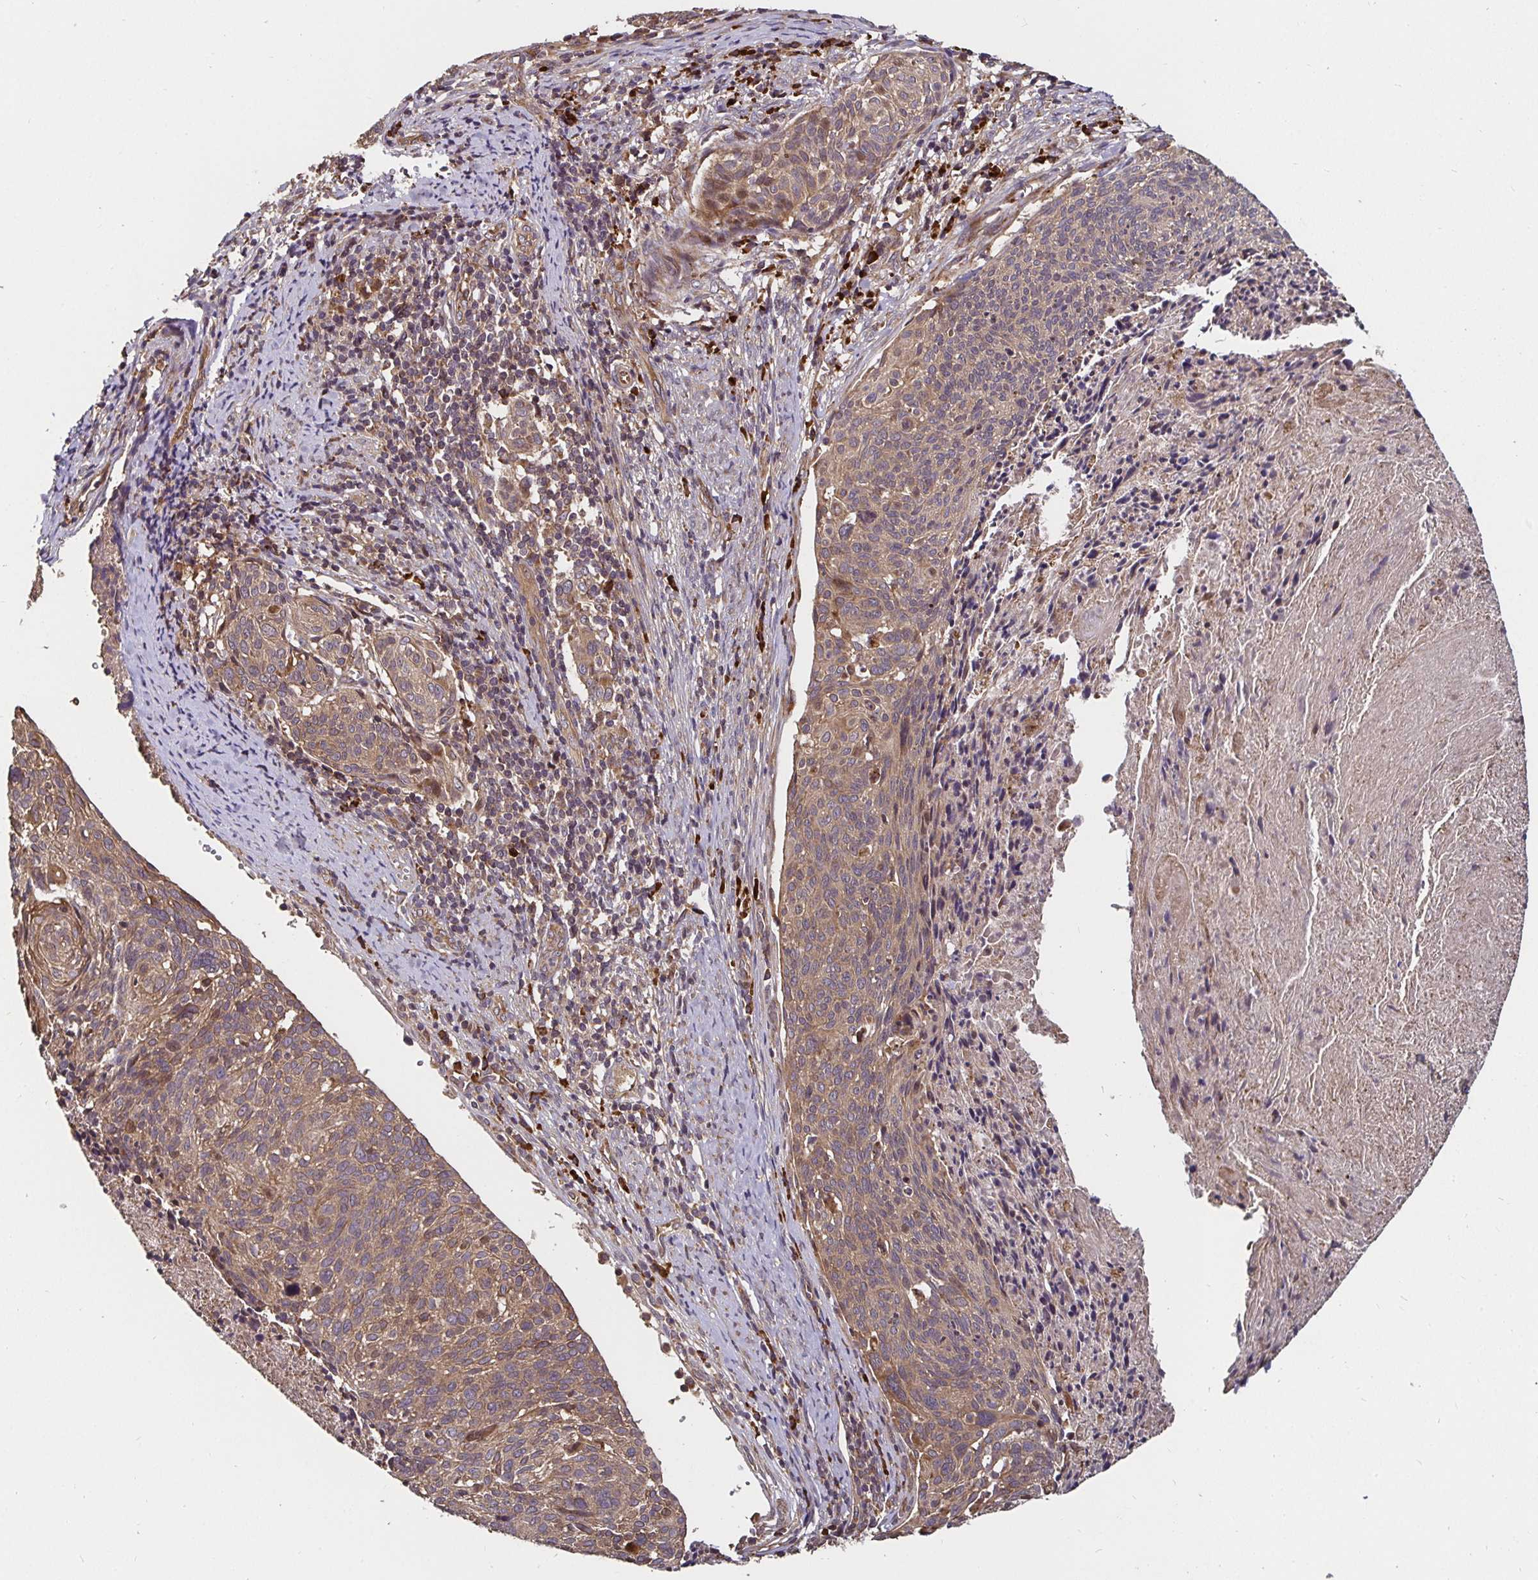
{"staining": {"intensity": "weak", "quantity": "25%-75%", "location": "cytoplasmic/membranous"}, "tissue": "cervical cancer", "cell_type": "Tumor cells", "image_type": "cancer", "snomed": [{"axis": "morphology", "description": "Squamous cell carcinoma, NOS"}, {"axis": "topography", "description": "Cervix"}], "caption": "DAB immunohistochemical staining of human cervical cancer (squamous cell carcinoma) reveals weak cytoplasmic/membranous protein expression in approximately 25%-75% of tumor cells.", "gene": "MLST8", "patient": {"sex": "female", "age": 49}}